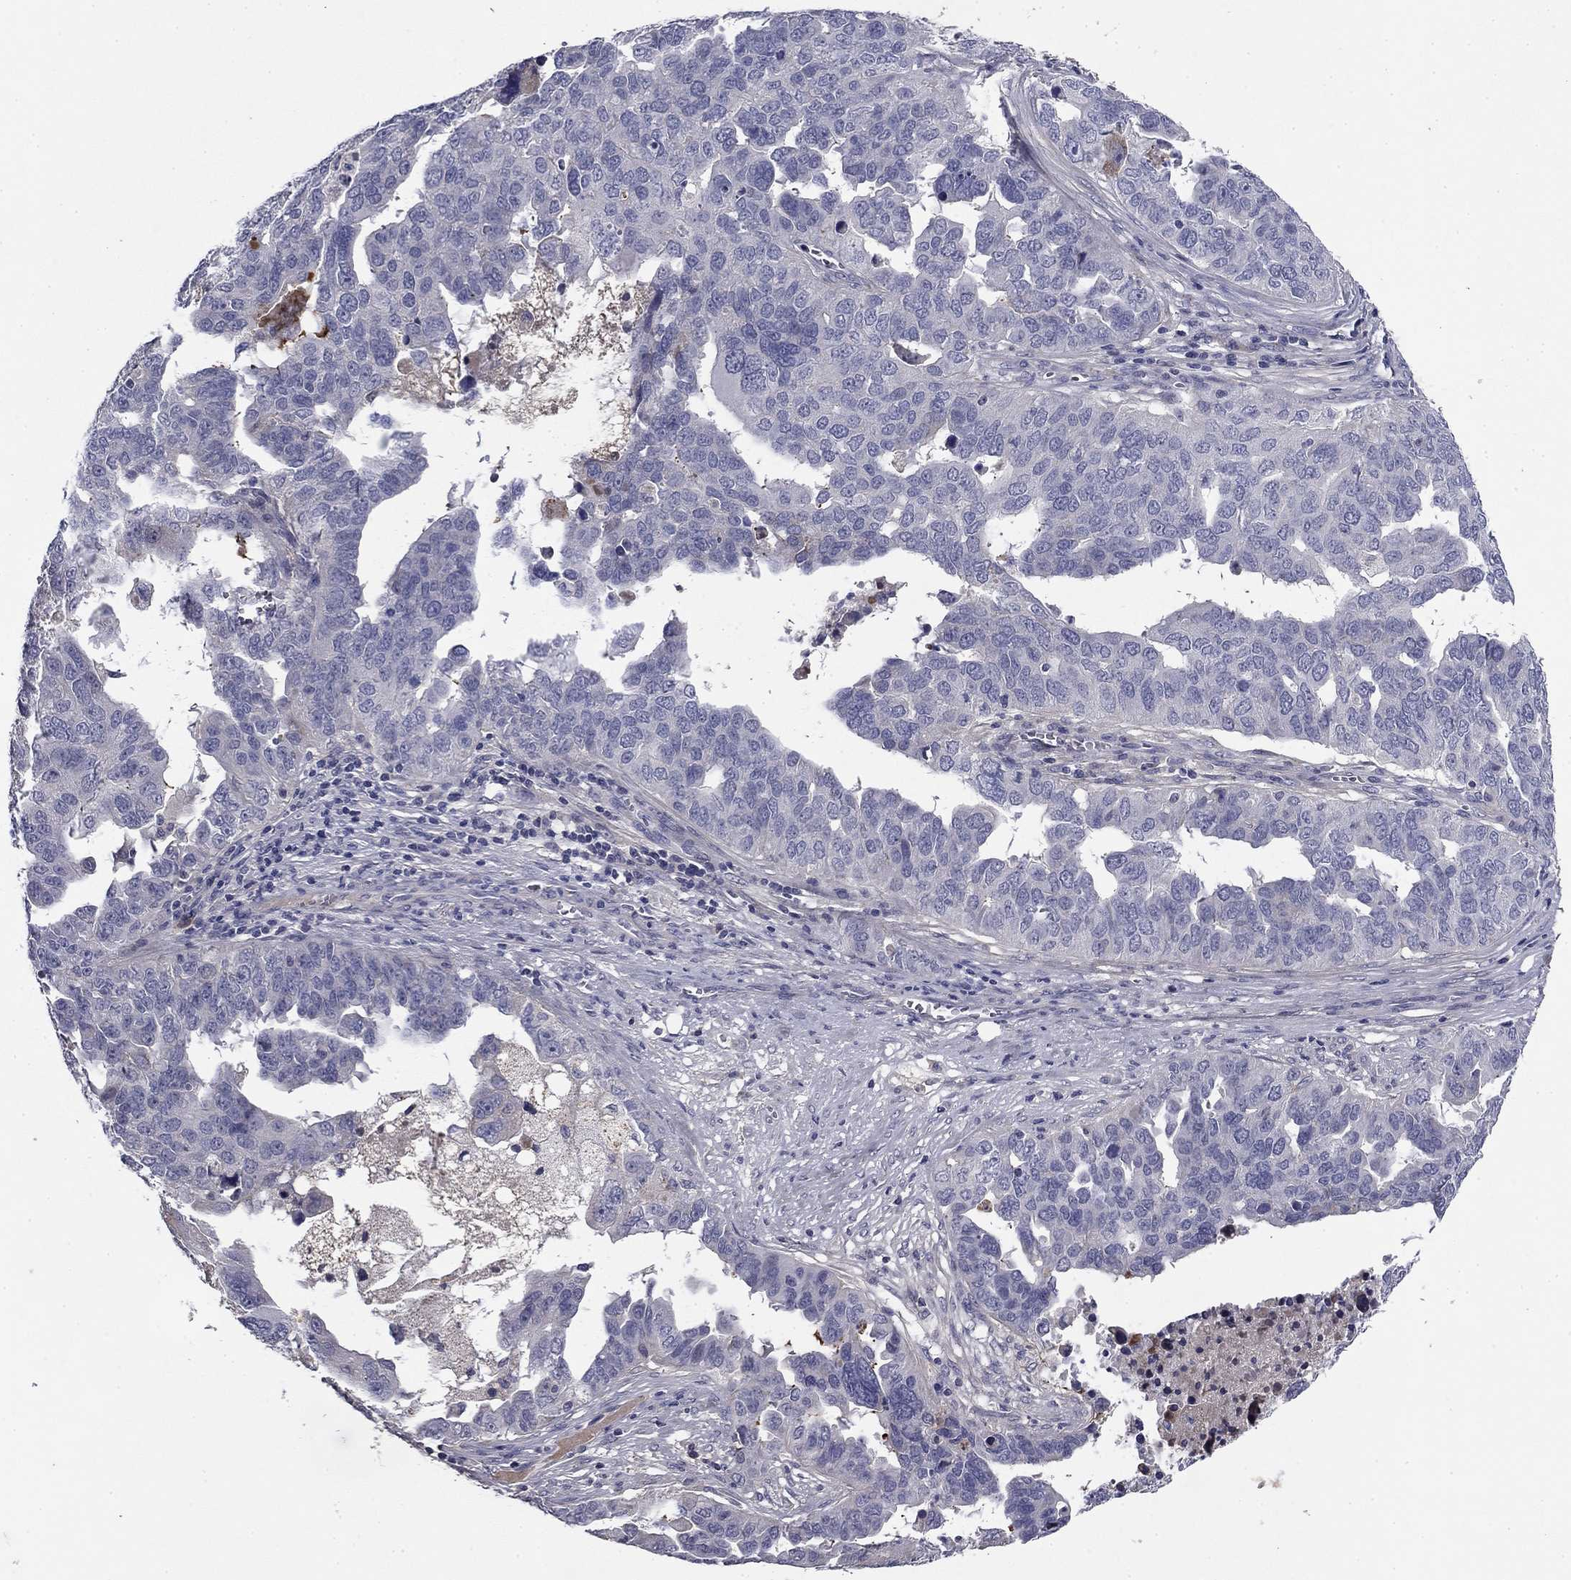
{"staining": {"intensity": "negative", "quantity": "none", "location": "none"}, "tissue": "ovarian cancer", "cell_type": "Tumor cells", "image_type": "cancer", "snomed": [{"axis": "morphology", "description": "Carcinoma, endometroid"}, {"axis": "topography", "description": "Soft tissue"}, {"axis": "topography", "description": "Ovary"}], "caption": "DAB immunohistochemical staining of human ovarian cancer (endometroid carcinoma) reveals no significant staining in tumor cells.", "gene": "COL2A1", "patient": {"sex": "female", "age": 52}}